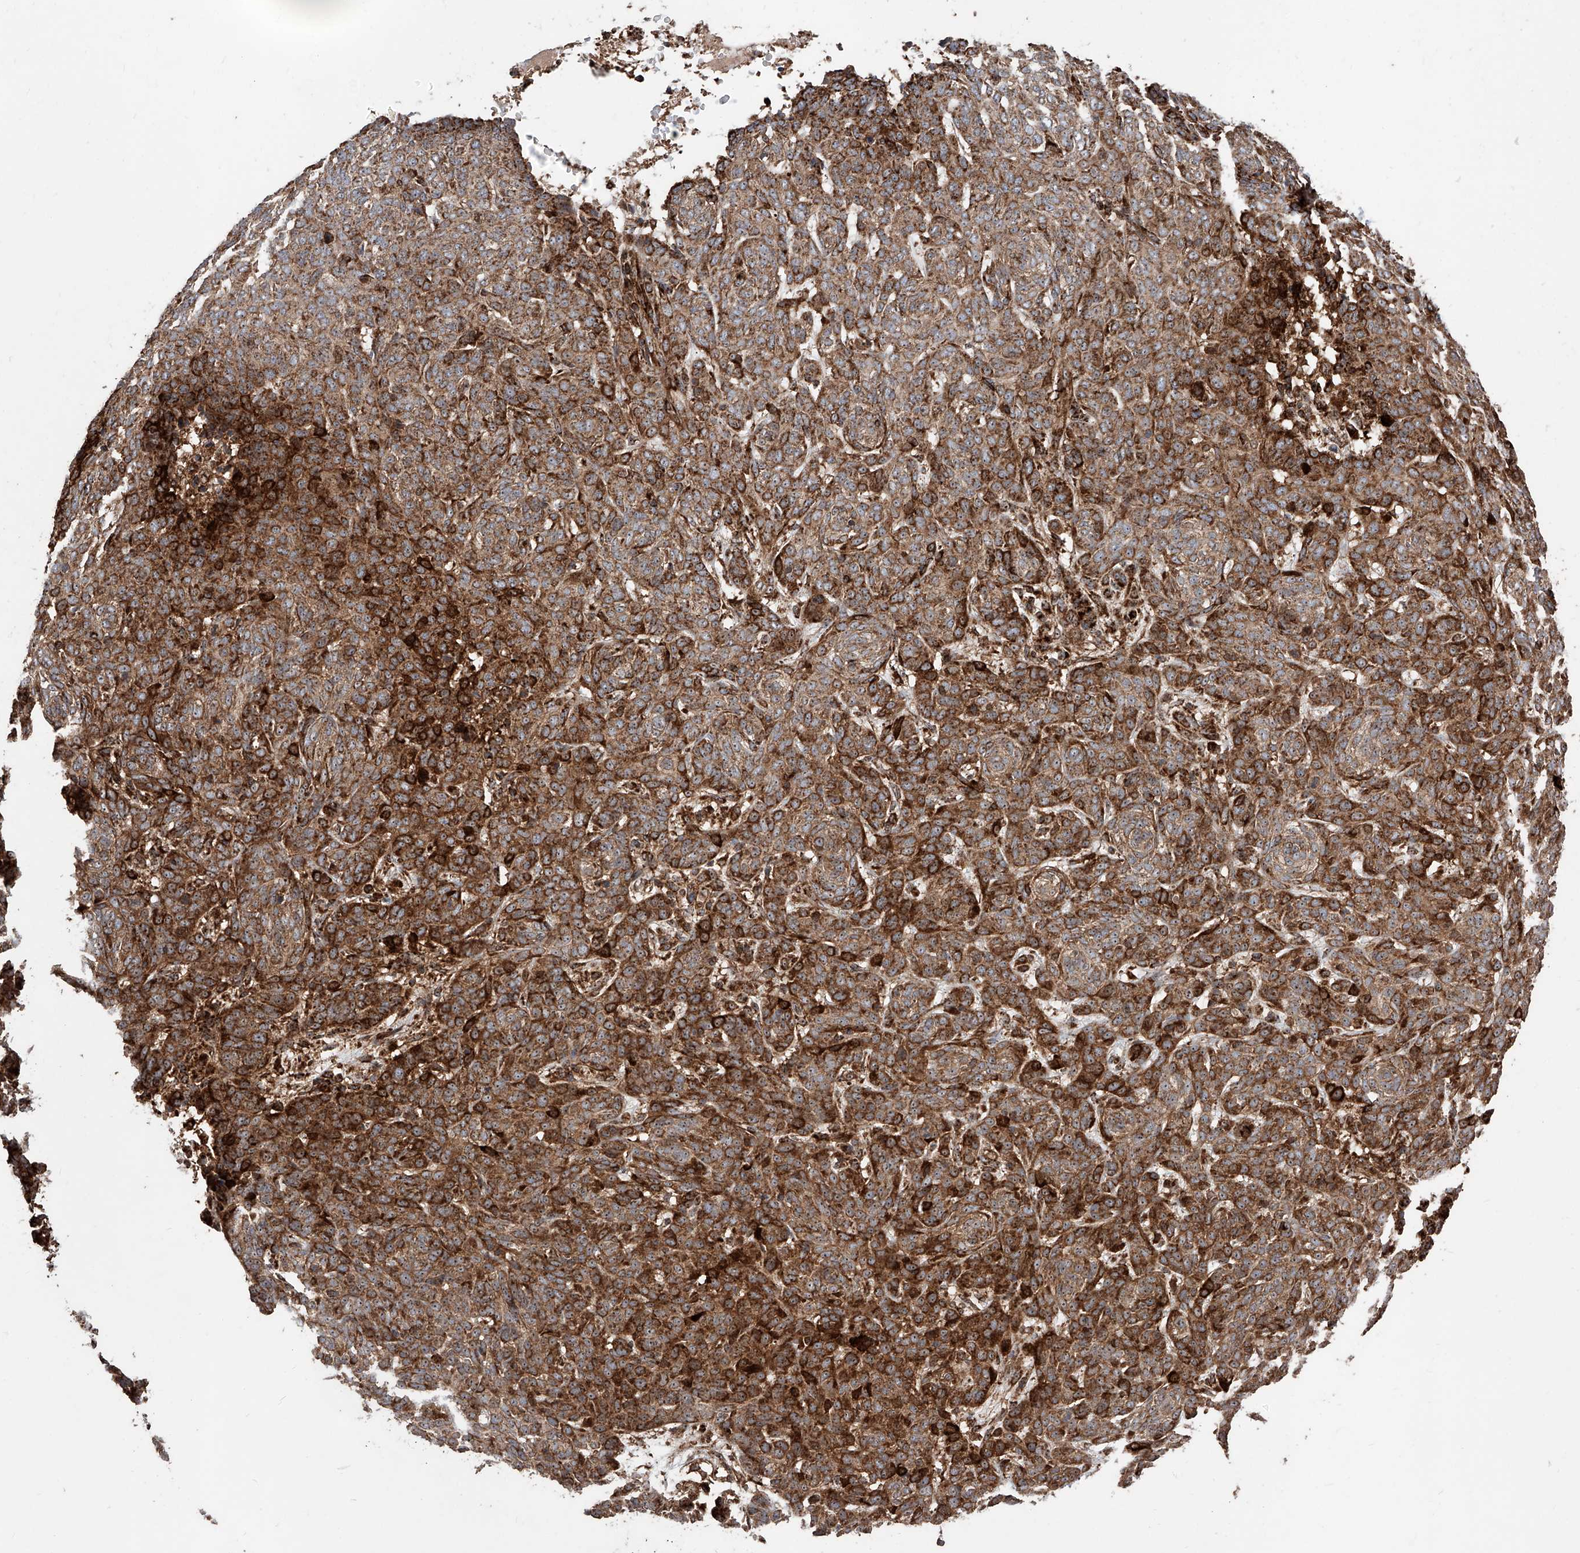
{"staining": {"intensity": "moderate", "quantity": ">75%", "location": "cytoplasmic/membranous"}, "tissue": "skin cancer", "cell_type": "Tumor cells", "image_type": "cancer", "snomed": [{"axis": "morphology", "description": "Basal cell carcinoma"}, {"axis": "topography", "description": "Skin"}], "caption": "Immunohistochemistry image of neoplastic tissue: basal cell carcinoma (skin) stained using immunohistochemistry reveals medium levels of moderate protein expression localized specifically in the cytoplasmic/membranous of tumor cells, appearing as a cytoplasmic/membranous brown color.", "gene": "PISD", "patient": {"sex": "male", "age": 85}}